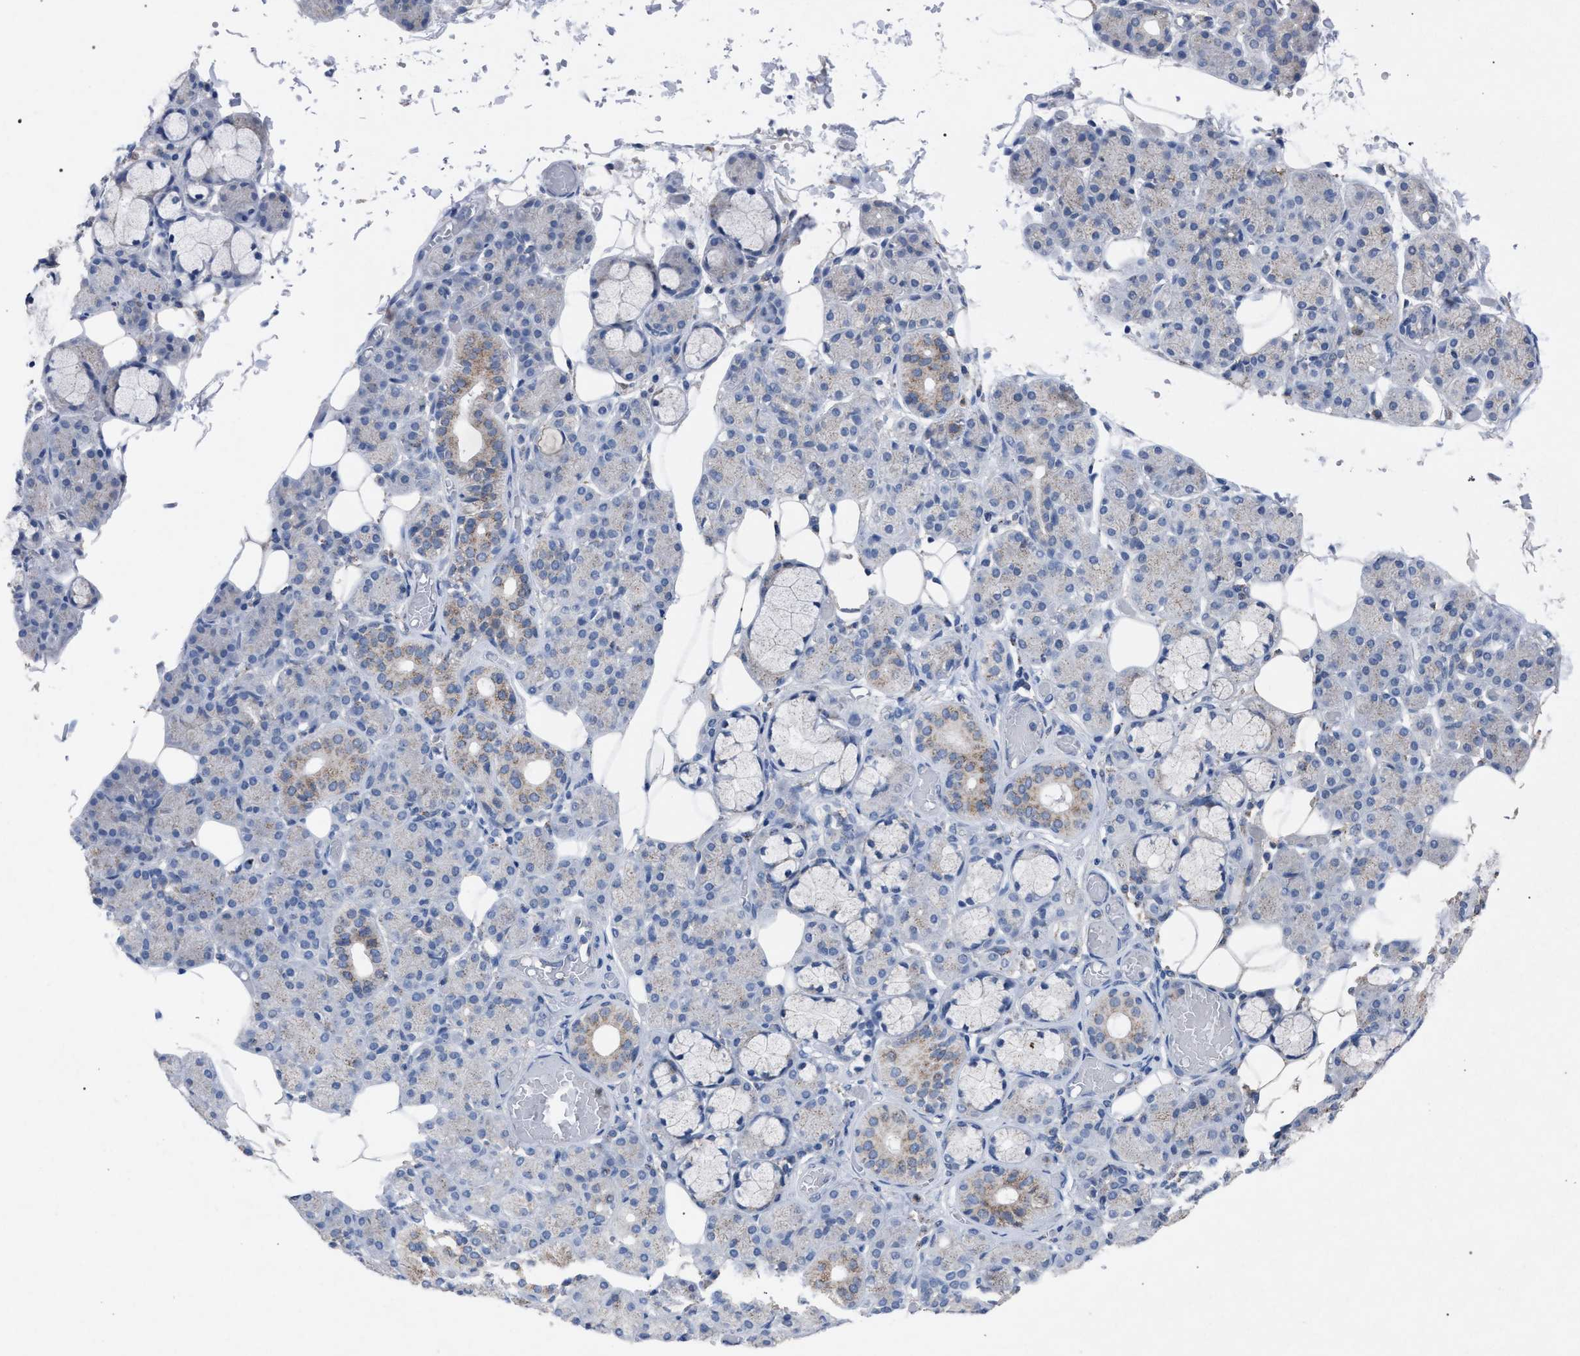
{"staining": {"intensity": "weak", "quantity": "<25%", "location": "cytoplasmic/membranous"}, "tissue": "salivary gland", "cell_type": "Glandular cells", "image_type": "normal", "snomed": [{"axis": "morphology", "description": "Normal tissue, NOS"}, {"axis": "topography", "description": "Salivary gland"}], "caption": "The photomicrograph reveals no staining of glandular cells in unremarkable salivary gland.", "gene": "HSD17B4", "patient": {"sex": "male", "age": 63}}